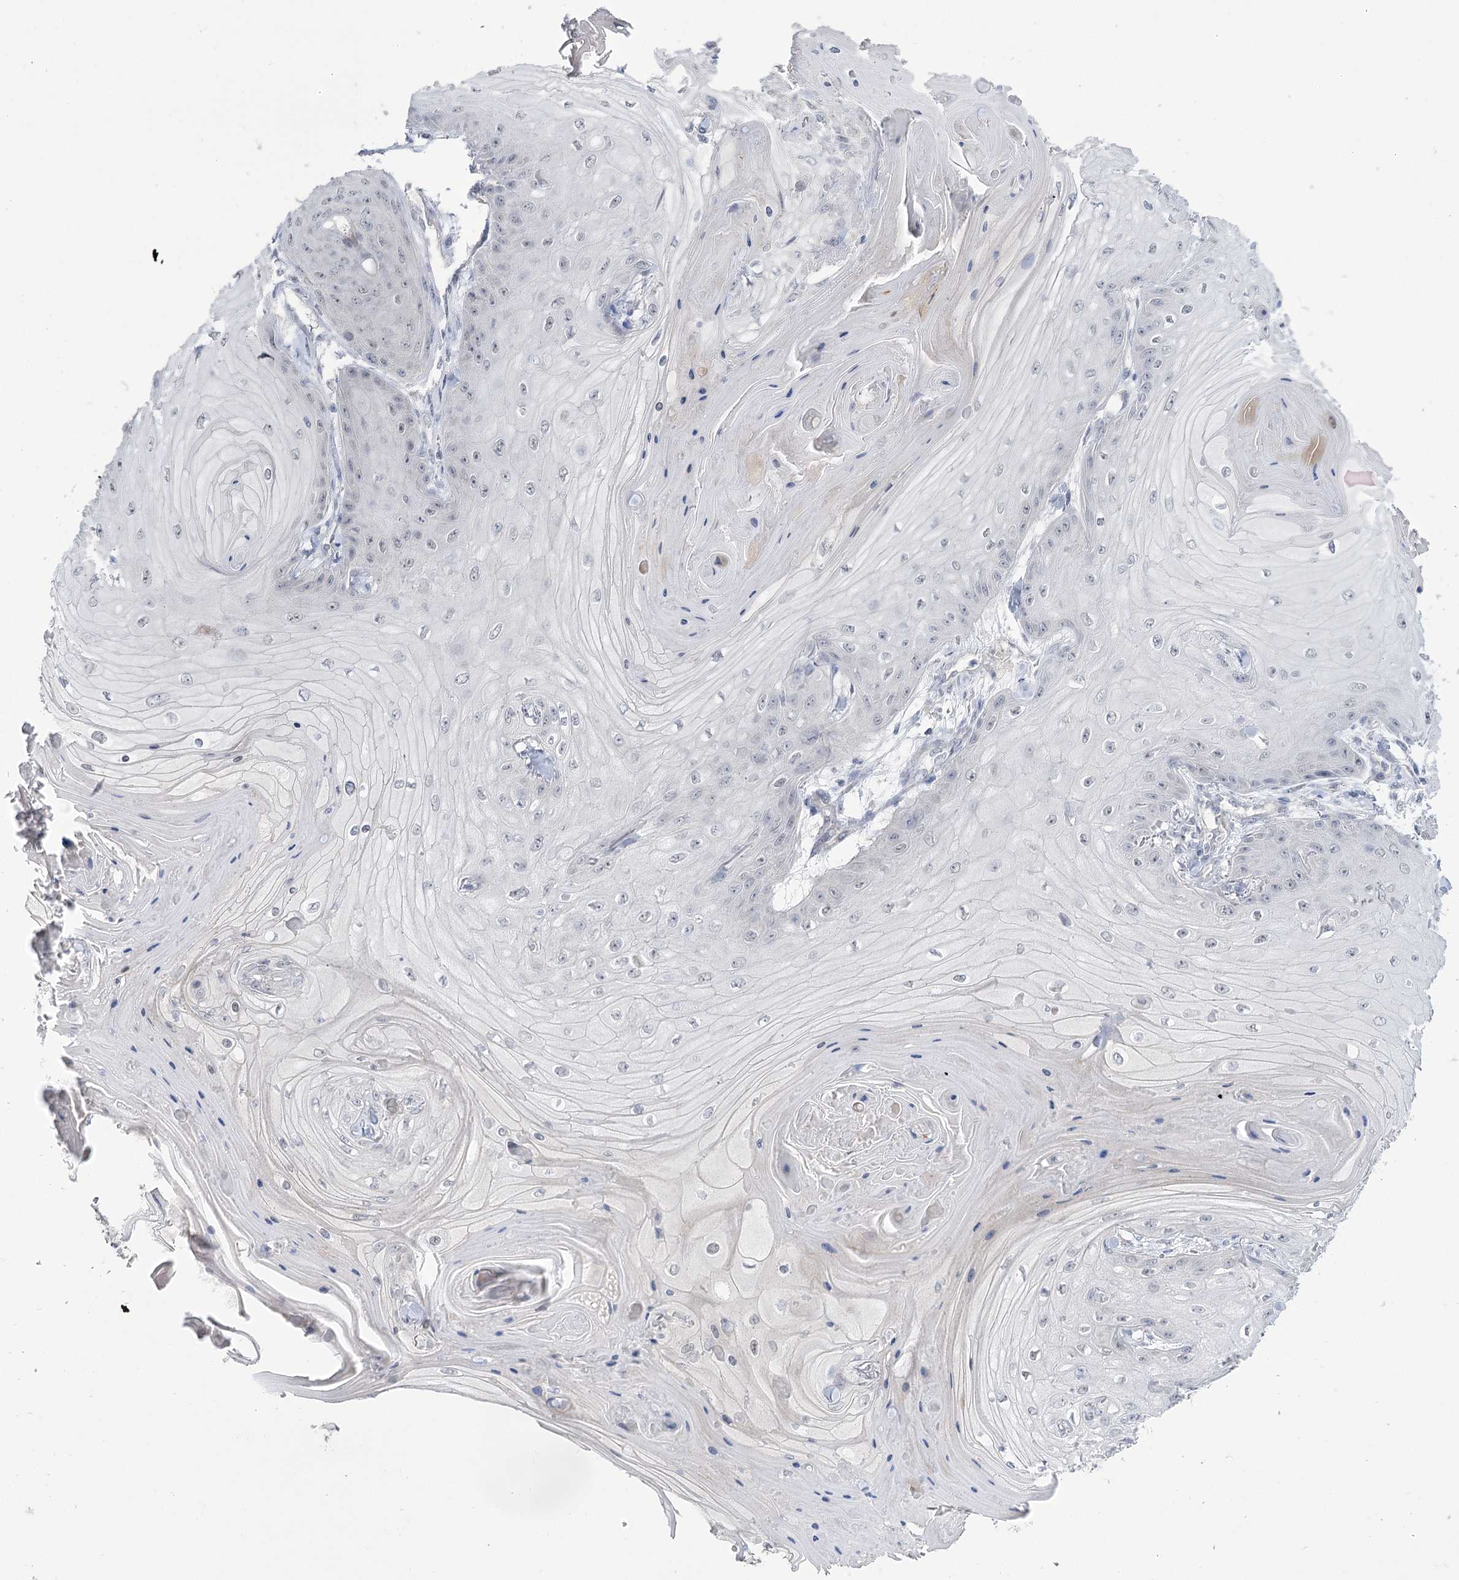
{"staining": {"intensity": "negative", "quantity": "none", "location": "none"}, "tissue": "skin cancer", "cell_type": "Tumor cells", "image_type": "cancer", "snomed": [{"axis": "morphology", "description": "Squamous cell carcinoma, NOS"}, {"axis": "topography", "description": "Skin"}], "caption": "Tumor cells show no significant staining in skin cancer (squamous cell carcinoma).", "gene": "PHYHIPL", "patient": {"sex": "male", "age": 74}}